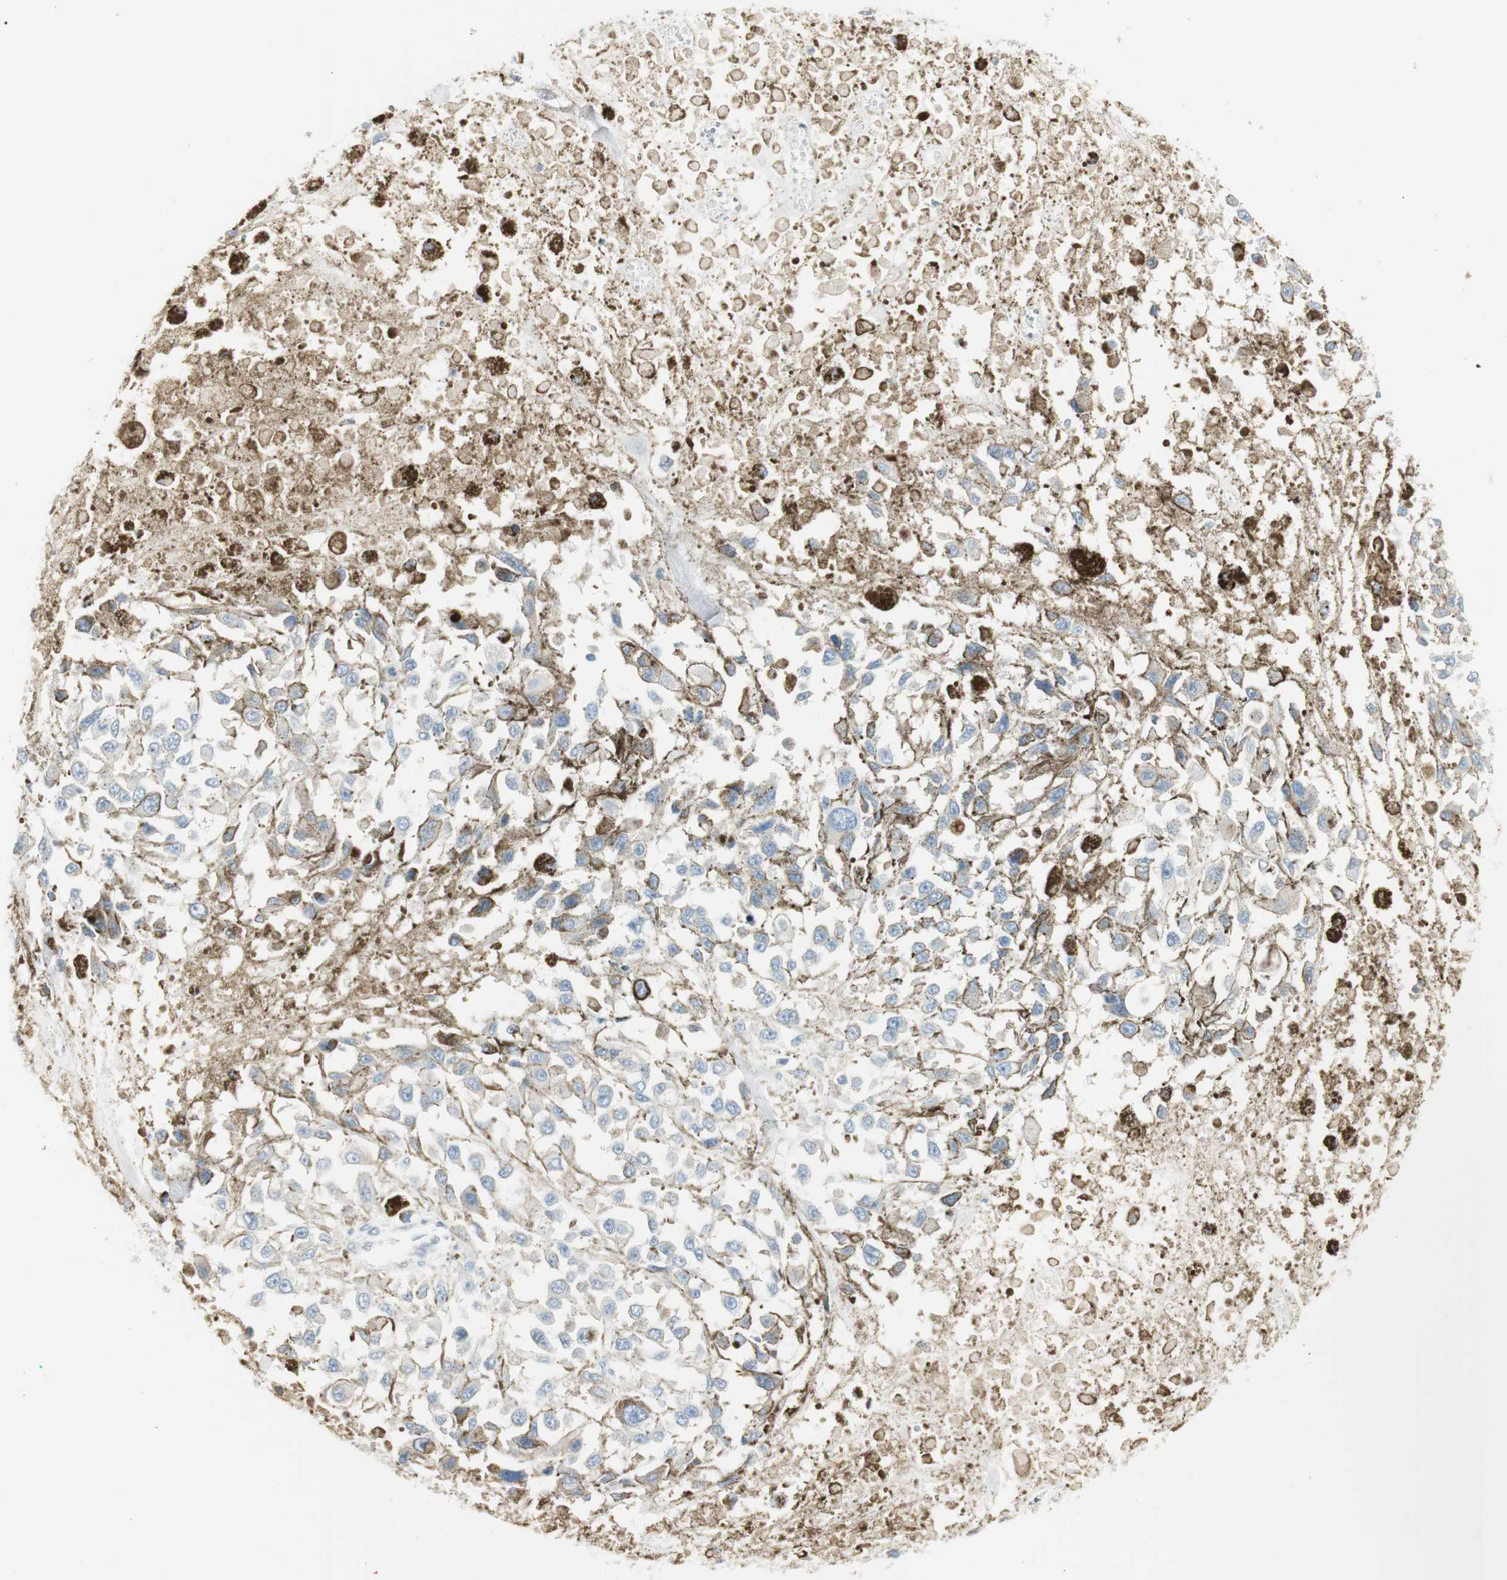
{"staining": {"intensity": "negative", "quantity": "none", "location": "none"}, "tissue": "melanoma", "cell_type": "Tumor cells", "image_type": "cancer", "snomed": [{"axis": "morphology", "description": "Malignant melanoma, Metastatic site"}, {"axis": "topography", "description": "Lymph node"}], "caption": "Histopathology image shows no protein positivity in tumor cells of malignant melanoma (metastatic site) tissue.", "gene": "TNFSF11", "patient": {"sex": "male", "age": 59}}